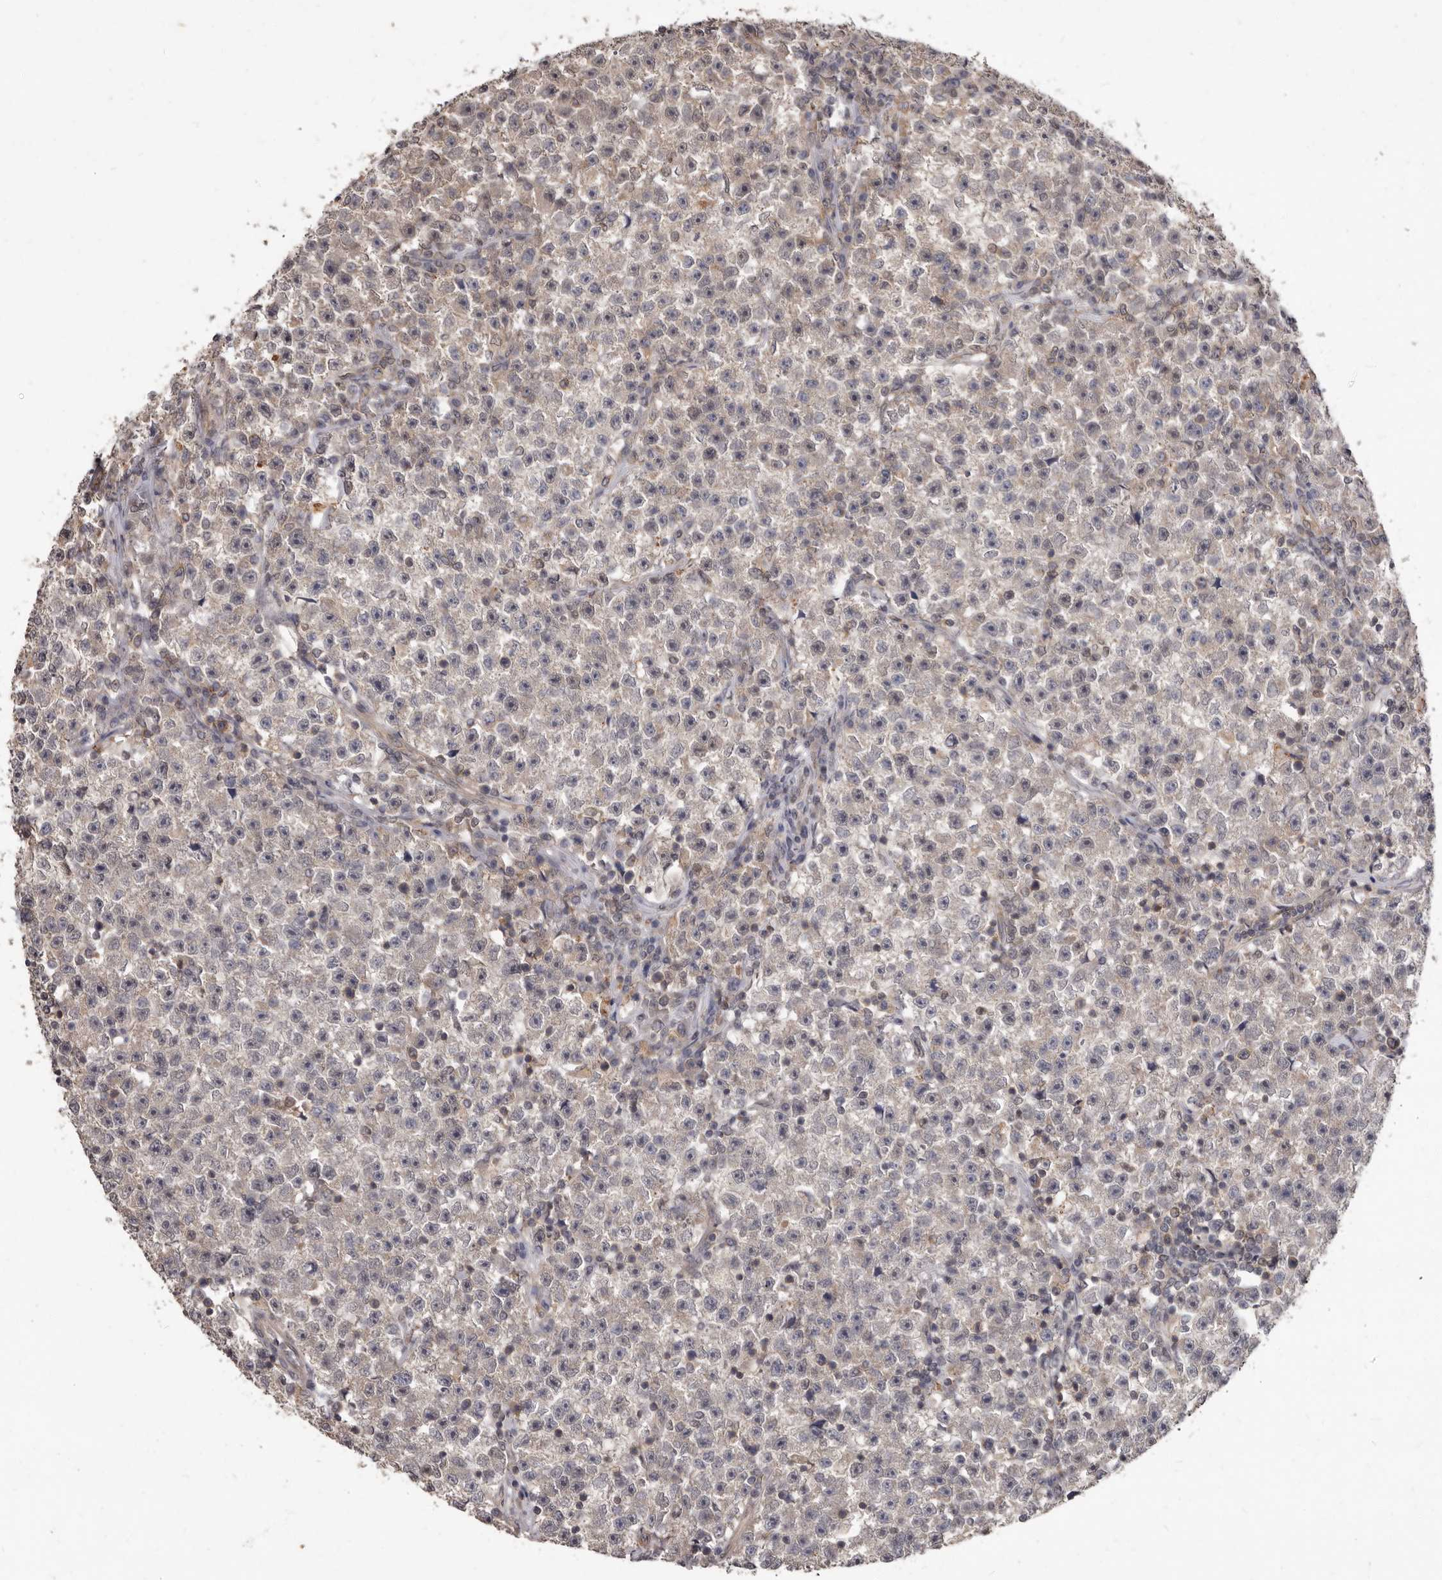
{"staining": {"intensity": "weak", "quantity": "<25%", "location": "cytoplasmic/membranous"}, "tissue": "testis cancer", "cell_type": "Tumor cells", "image_type": "cancer", "snomed": [{"axis": "morphology", "description": "Seminoma, NOS"}, {"axis": "topography", "description": "Testis"}], "caption": "Tumor cells show no significant protein positivity in testis seminoma.", "gene": "ACLY", "patient": {"sex": "male", "age": 22}}